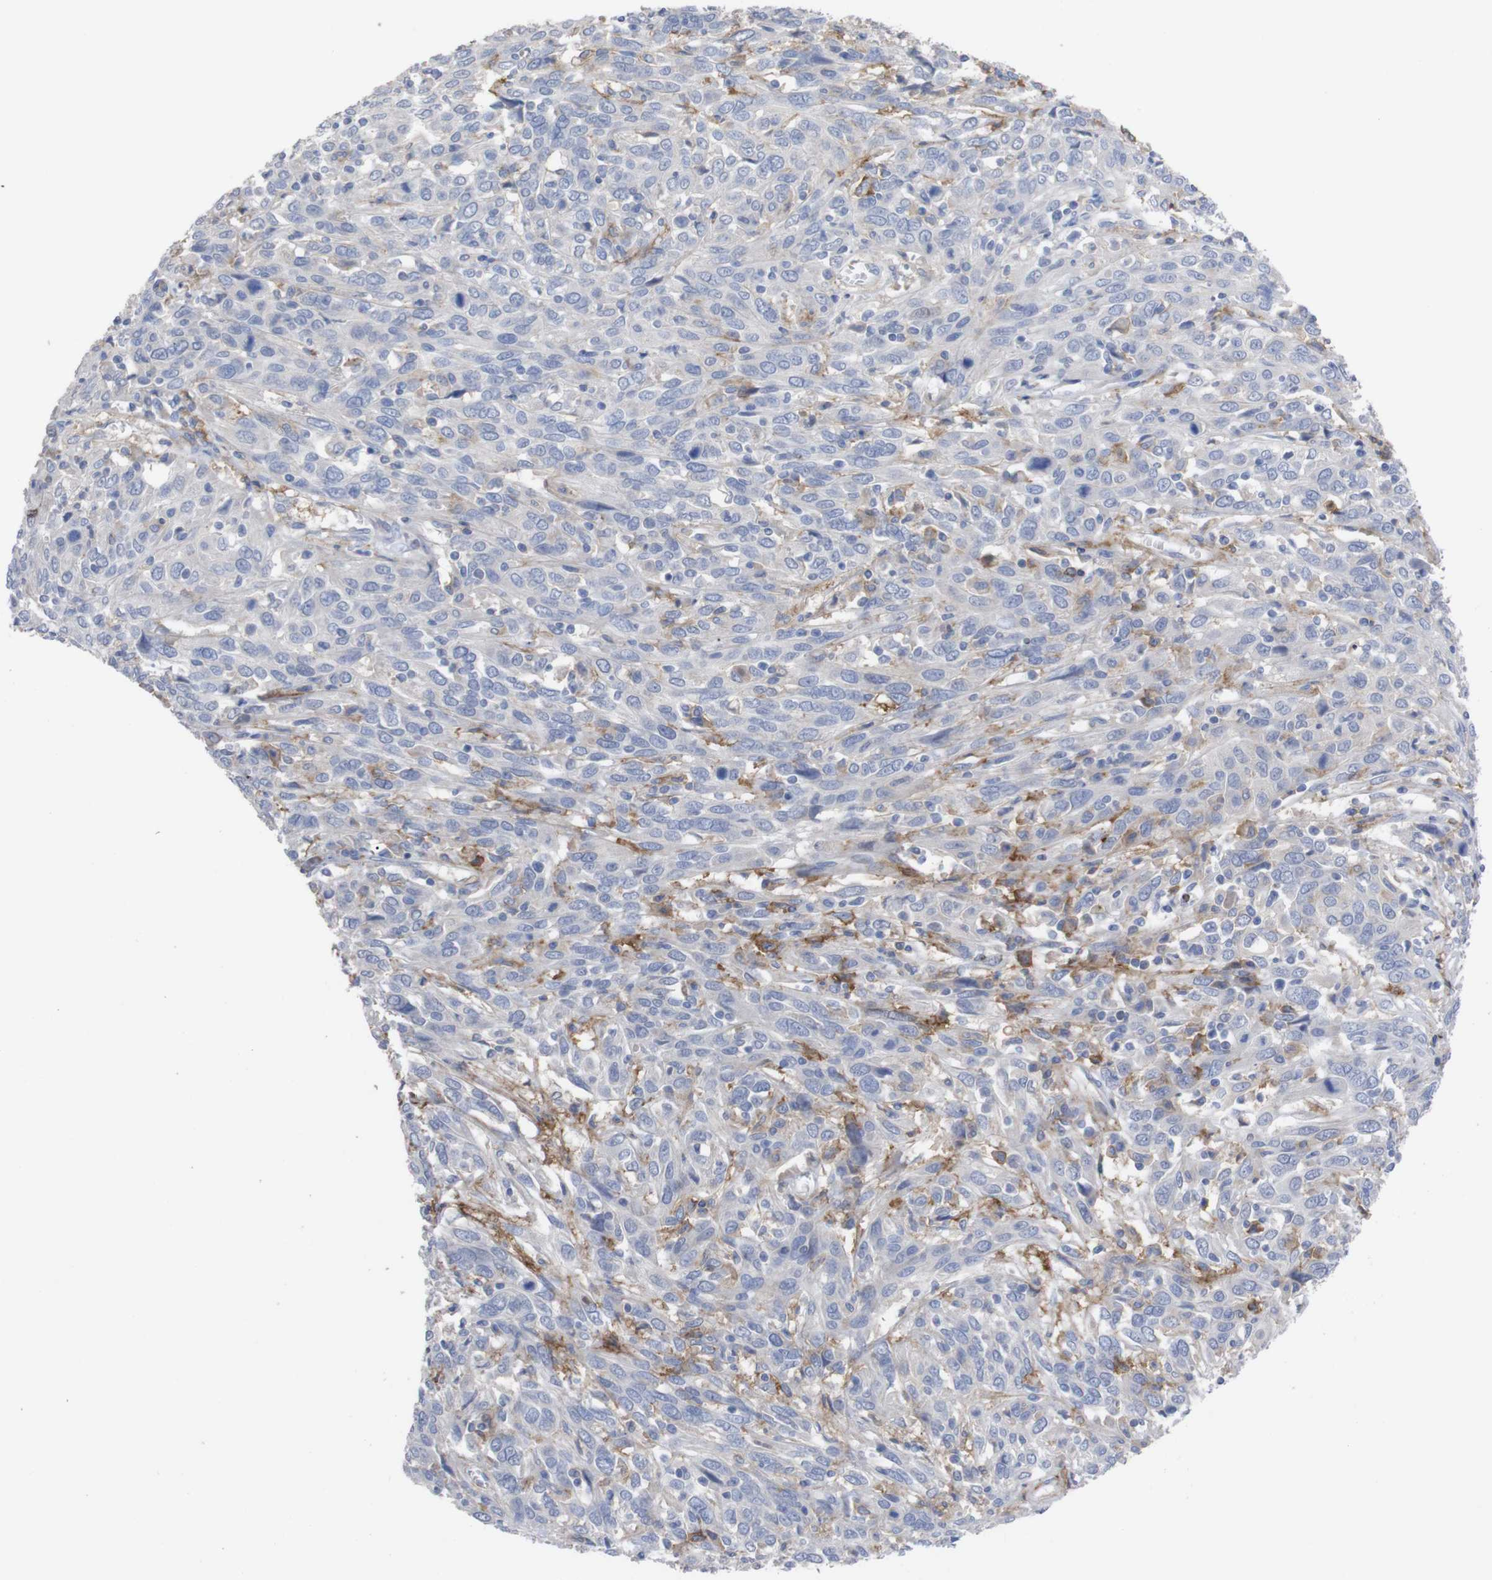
{"staining": {"intensity": "weak", "quantity": "<25%", "location": "cytoplasmic/membranous"}, "tissue": "cervical cancer", "cell_type": "Tumor cells", "image_type": "cancer", "snomed": [{"axis": "morphology", "description": "Squamous cell carcinoma, NOS"}, {"axis": "topography", "description": "Cervix"}], "caption": "Immunohistochemistry (IHC) of squamous cell carcinoma (cervical) reveals no expression in tumor cells. (DAB (3,3'-diaminobenzidine) immunohistochemistry (IHC) with hematoxylin counter stain).", "gene": "C5AR1", "patient": {"sex": "female", "age": 46}}